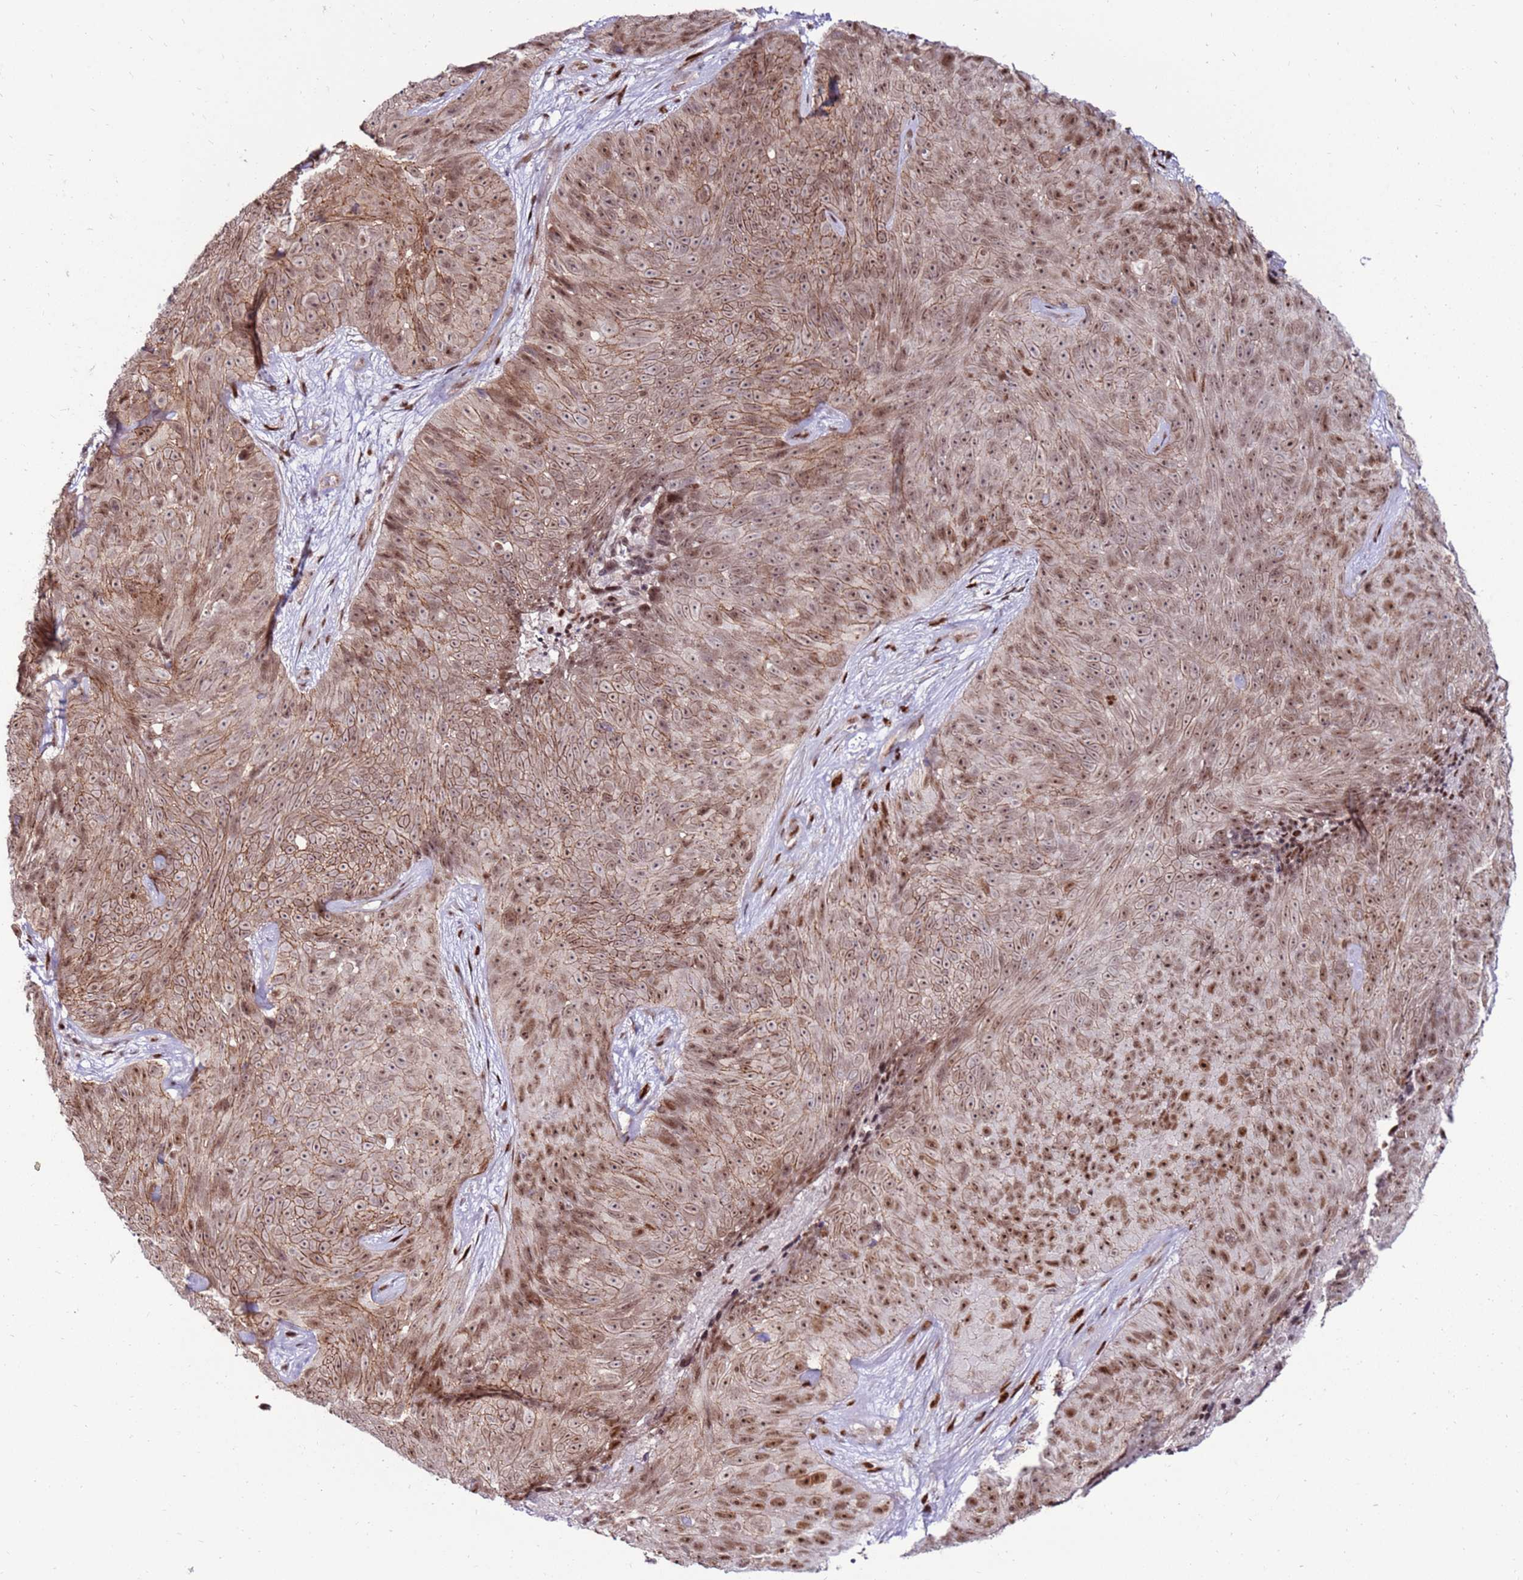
{"staining": {"intensity": "moderate", "quantity": ">75%", "location": "cytoplasmic/membranous,nuclear"}, "tissue": "skin cancer", "cell_type": "Tumor cells", "image_type": "cancer", "snomed": [{"axis": "morphology", "description": "Squamous cell carcinoma, NOS"}, {"axis": "topography", "description": "Skin"}], "caption": "Skin cancer (squamous cell carcinoma) stained with a protein marker reveals moderate staining in tumor cells.", "gene": "KPNA4", "patient": {"sex": "female", "age": 87}}